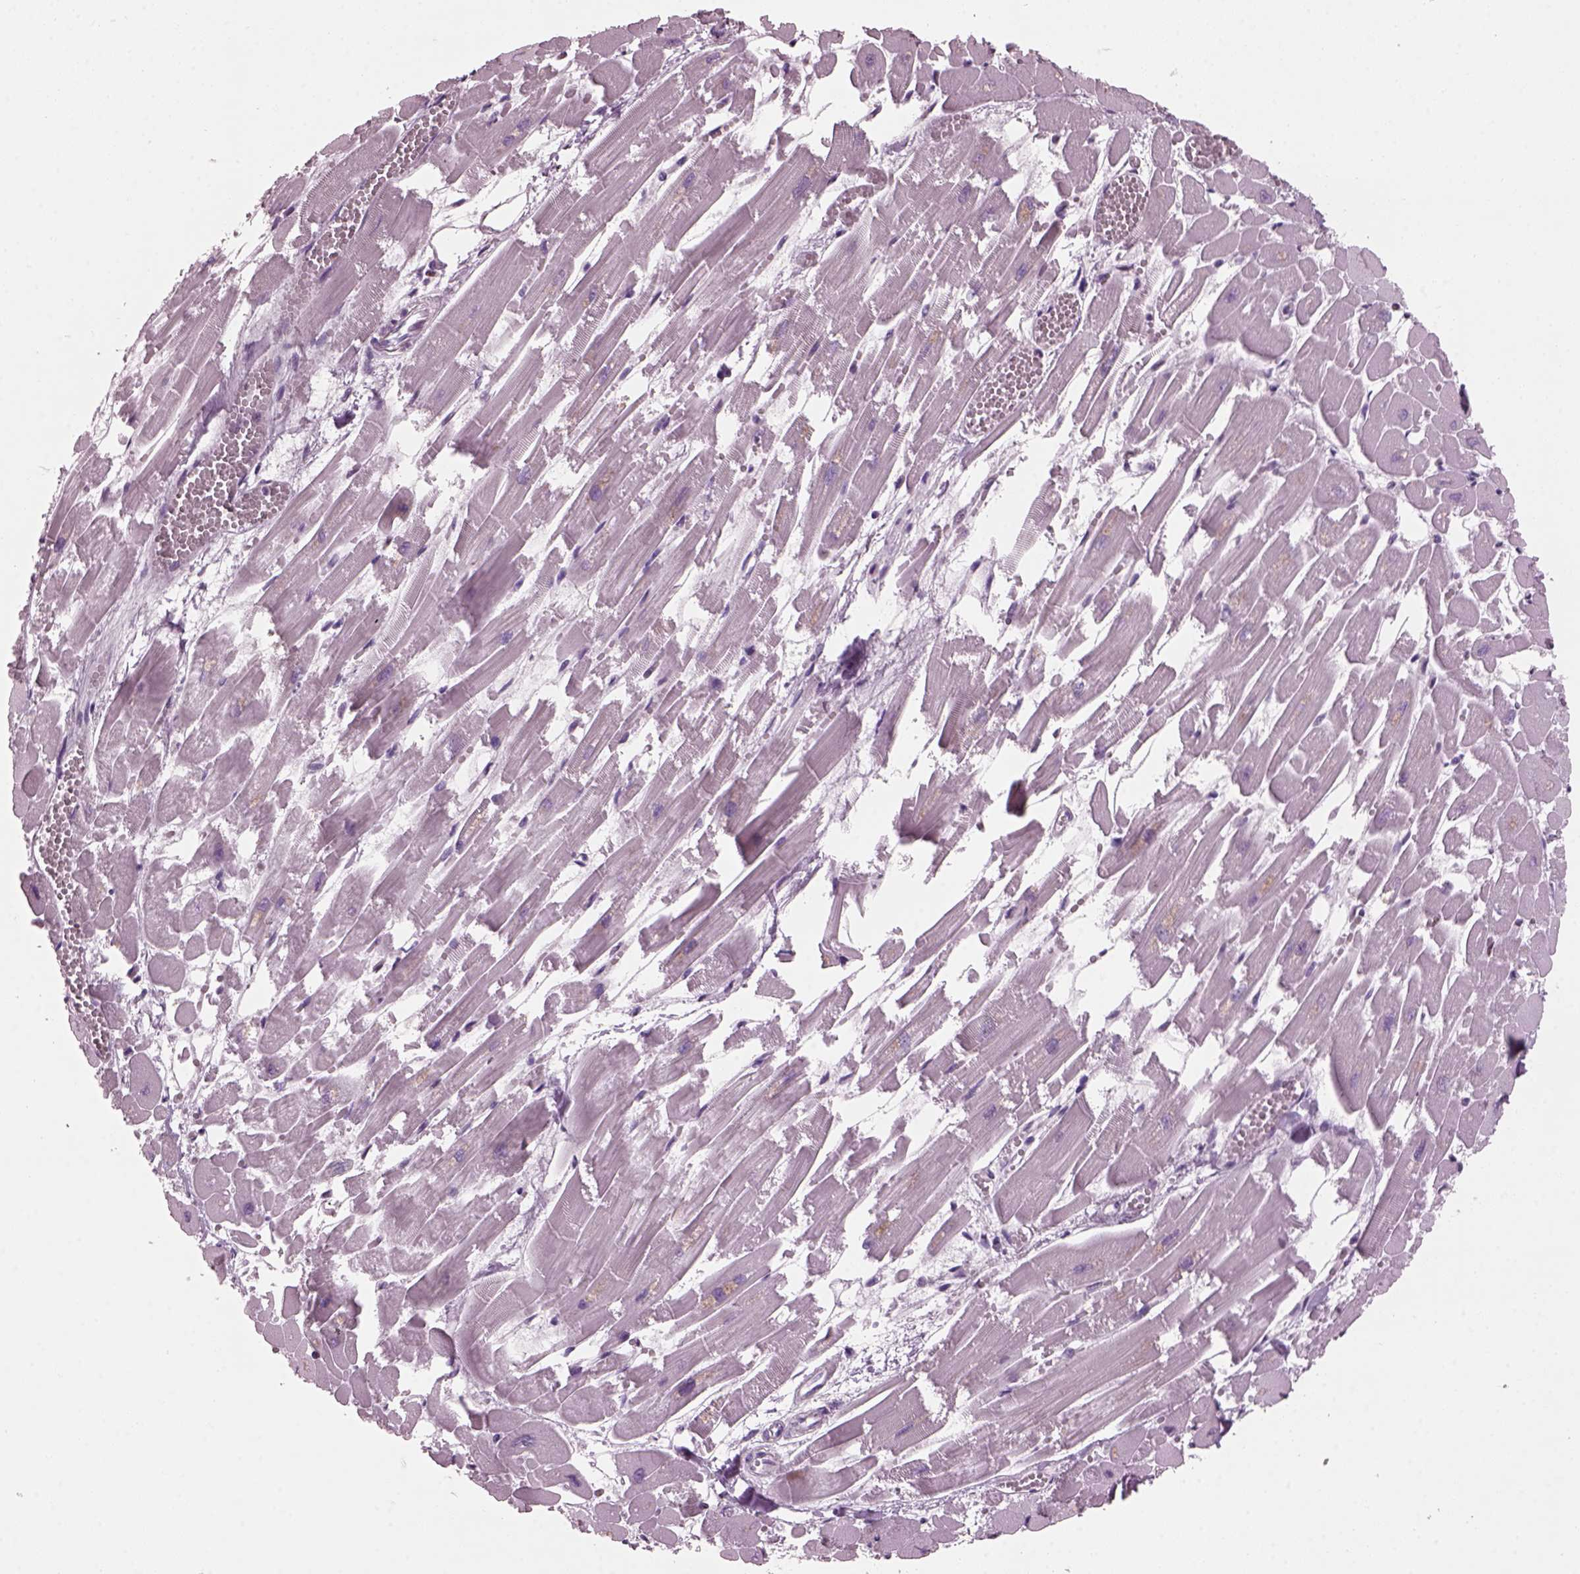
{"staining": {"intensity": "negative", "quantity": "none", "location": "none"}, "tissue": "heart muscle", "cell_type": "Cardiomyocytes", "image_type": "normal", "snomed": [{"axis": "morphology", "description": "Normal tissue, NOS"}, {"axis": "topography", "description": "Heart"}], "caption": "A high-resolution image shows IHC staining of benign heart muscle, which exhibits no significant positivity in cardiomyocytes. The staining was performed using DAB (3,3'-diaminobenzidine) to visualize the protein expression in brown, while the nuclei were stained in blue with hematoxylin (Magnification: 20x).", "gene": "PRR9", "patient": {"sex": "female", "age": 52}}